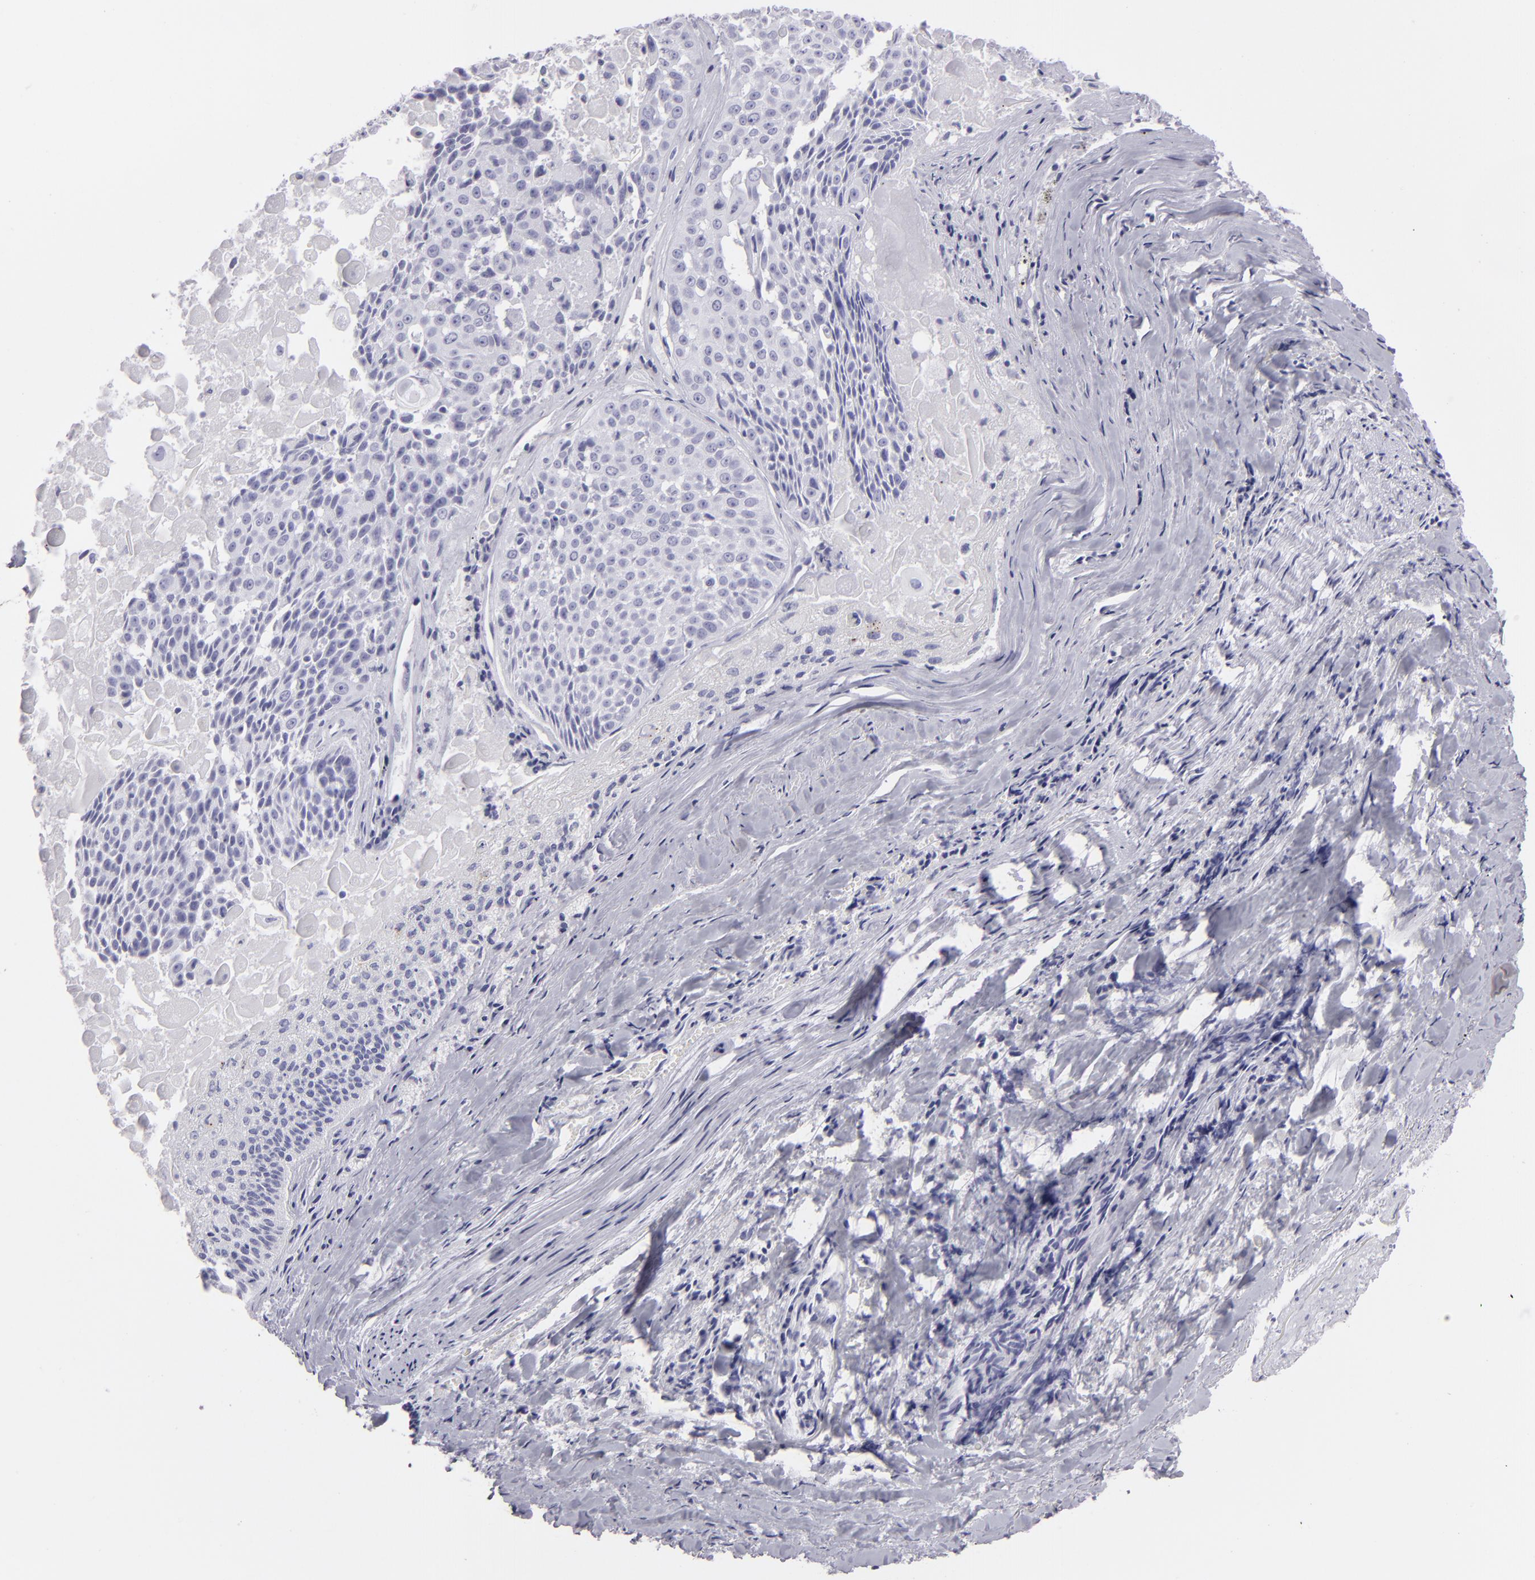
{"staining": {"intensity": "negative", "quantity": "none", "location": "none"}, "tissue": "lung cancer", "cell_type": "Tumor cells", "image_type": "cancer", "snomed": [{"axis": "morphology", "description": "Adenocarcinoma, NOS"}, {"axis": "topography", "description": "Lung"}], "caption": "DAB immunohistochemical staining of lung cancer (adenocarcinoma) displays no significant positivity in tumor cells.", "gene": "FLG", "patient": {"sex": "male", "age": 60}}